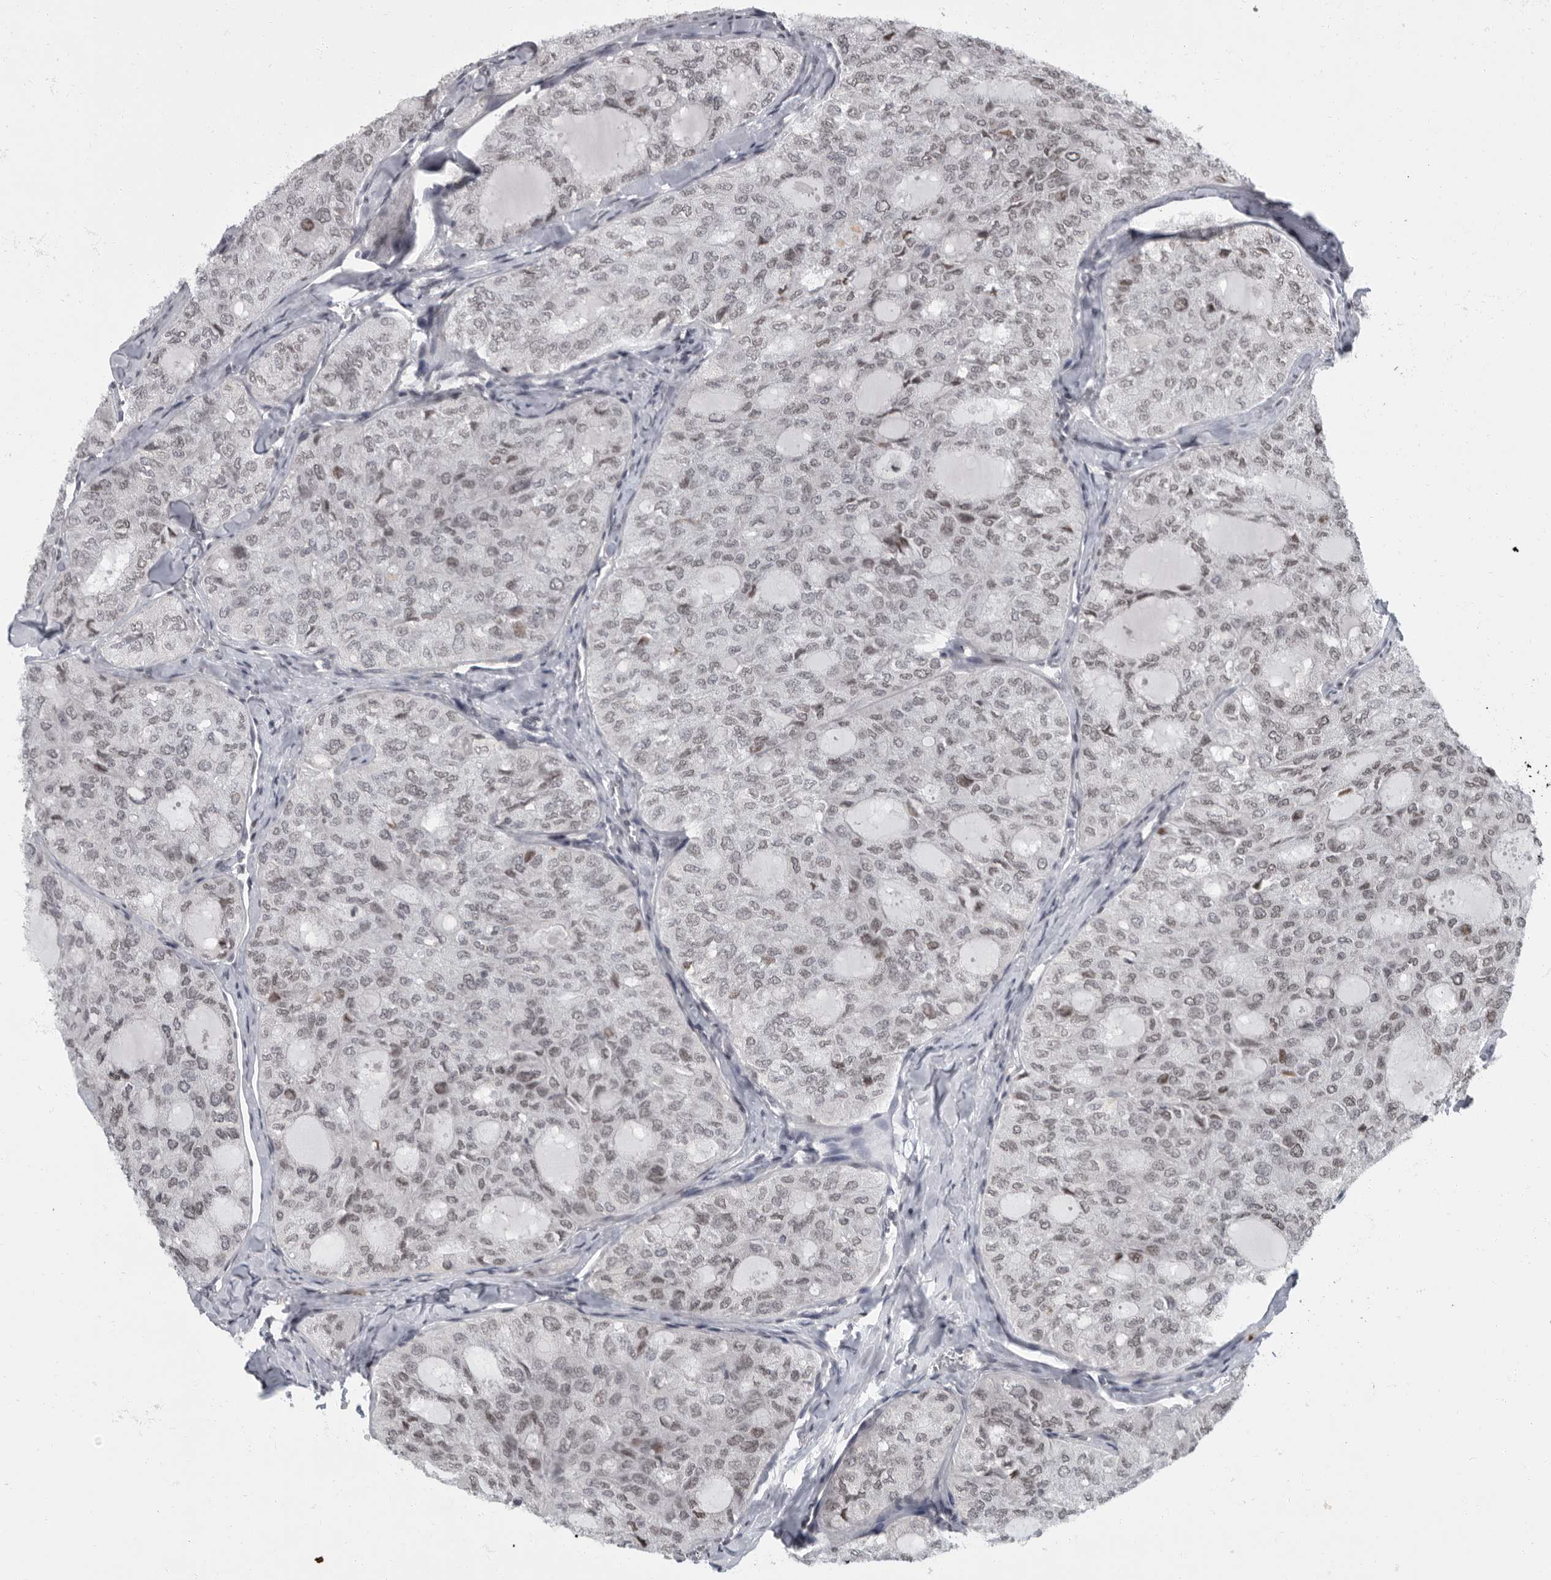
{"staining": {"intensity": "weak", "quantity": ">75%", "location": "nuclear"}, "tissue": "thyroid cancer", "cell_type": "Tumor cells", "image_type": "cancer", "snomed": [{"axis": "morphology", "description": "Follicular adenoma carcinoma, NOS"}, {"axis": "topography", "description": "Thyroid gland"}], "caption": "Human follicular adenoma carcinoma (thyroid) stained with a protein marker displays weak staining in tumor cells.", "gene": "EVI5", "patient": {"sex": "male", "age": 75}}